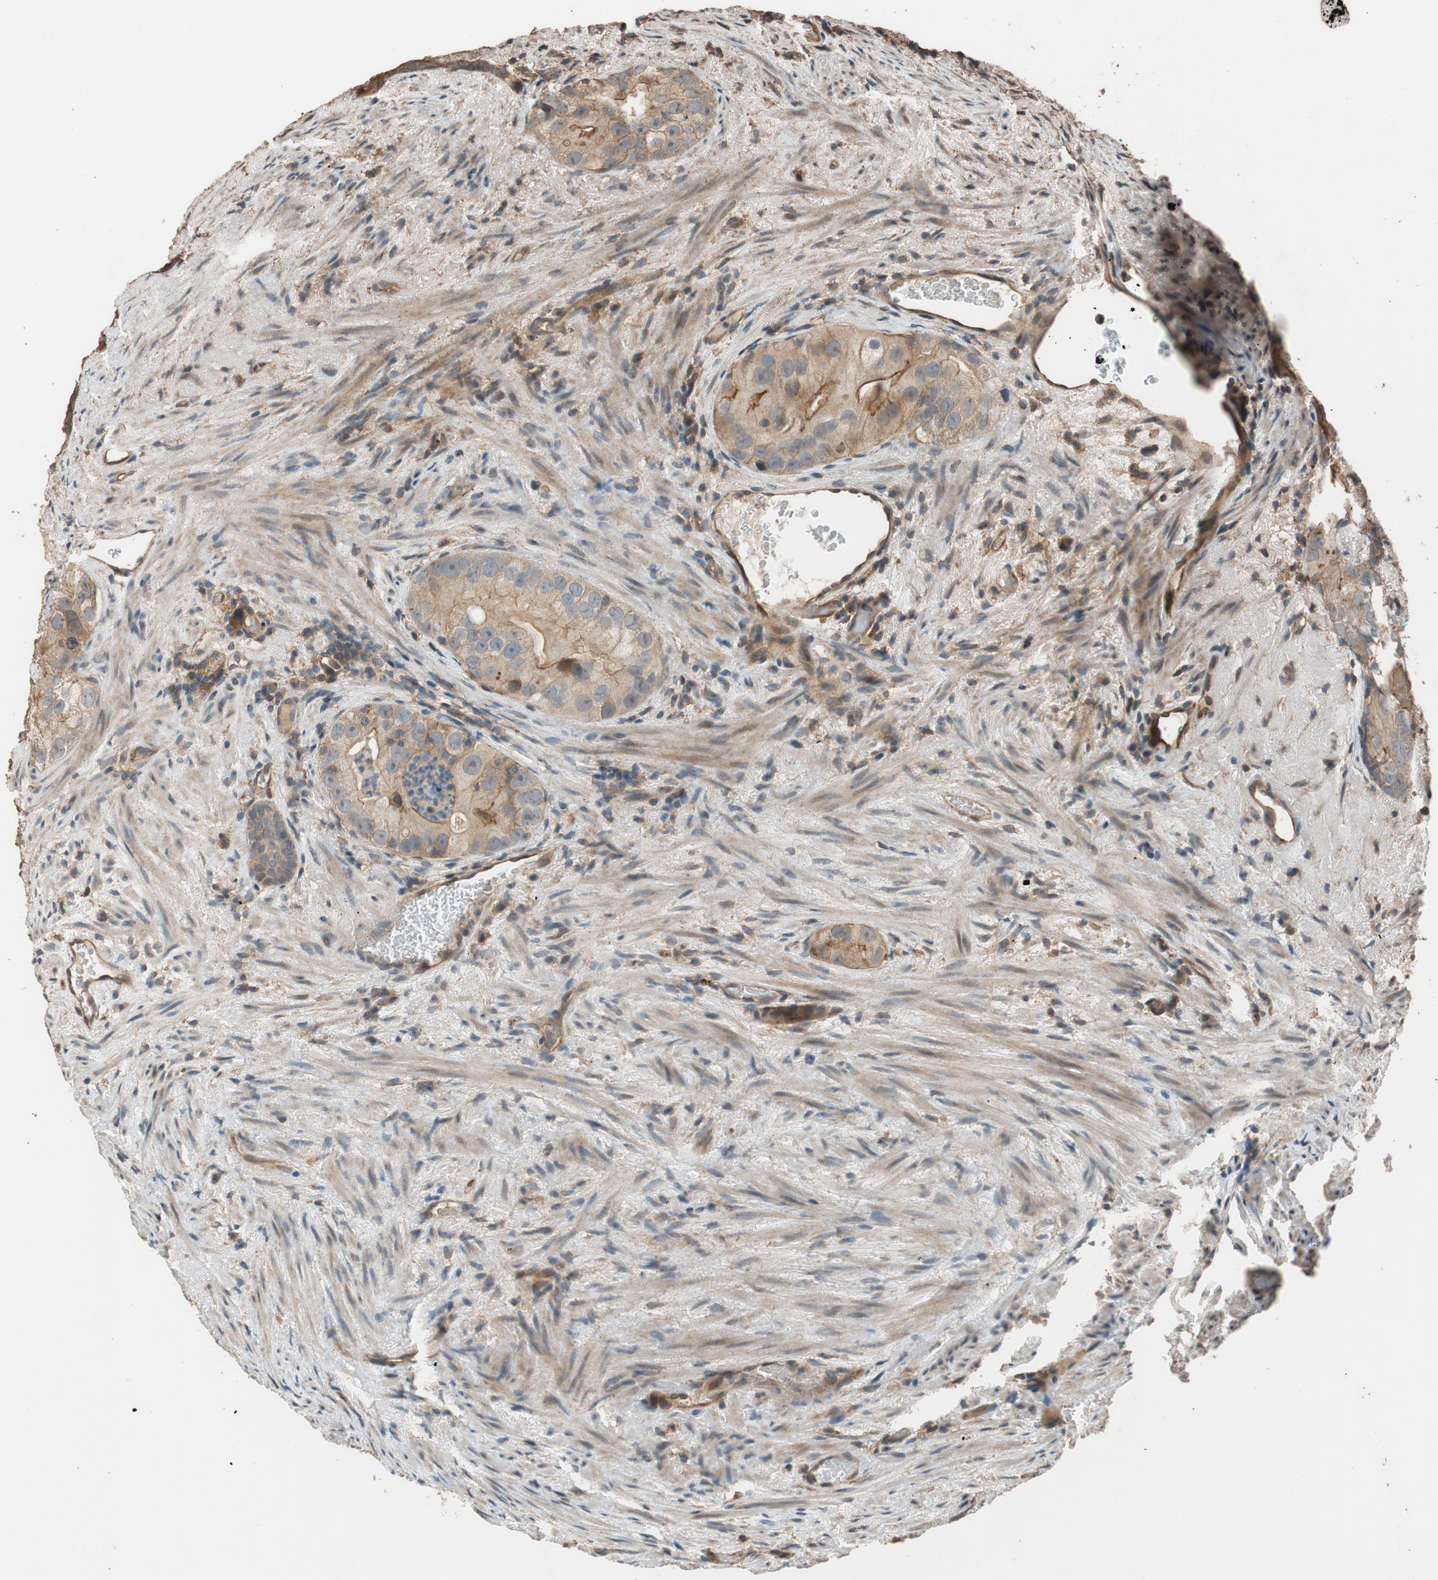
{"staining": {"intensity": "weak", "quantity": ">75%", "location": "cytoplasmic/membranous"}, "tissue": "prostate cancer", "cell_type": "Tumor cells", "image_type": "cancer", "snomed": [{"axis": "morphology", "description": "Adenocarcinoma, High grade"}, {"axis": "topography", "description": "Prostate"}], "caption": "Tumor cells show low levels of weak cytoplasmic/membranous positivity in about >75% of cells in human prostate cancer (adenocarcinoma (high-grade)).", "gene": "MST1R", "patient": {"sex": "male", "age": 66}}